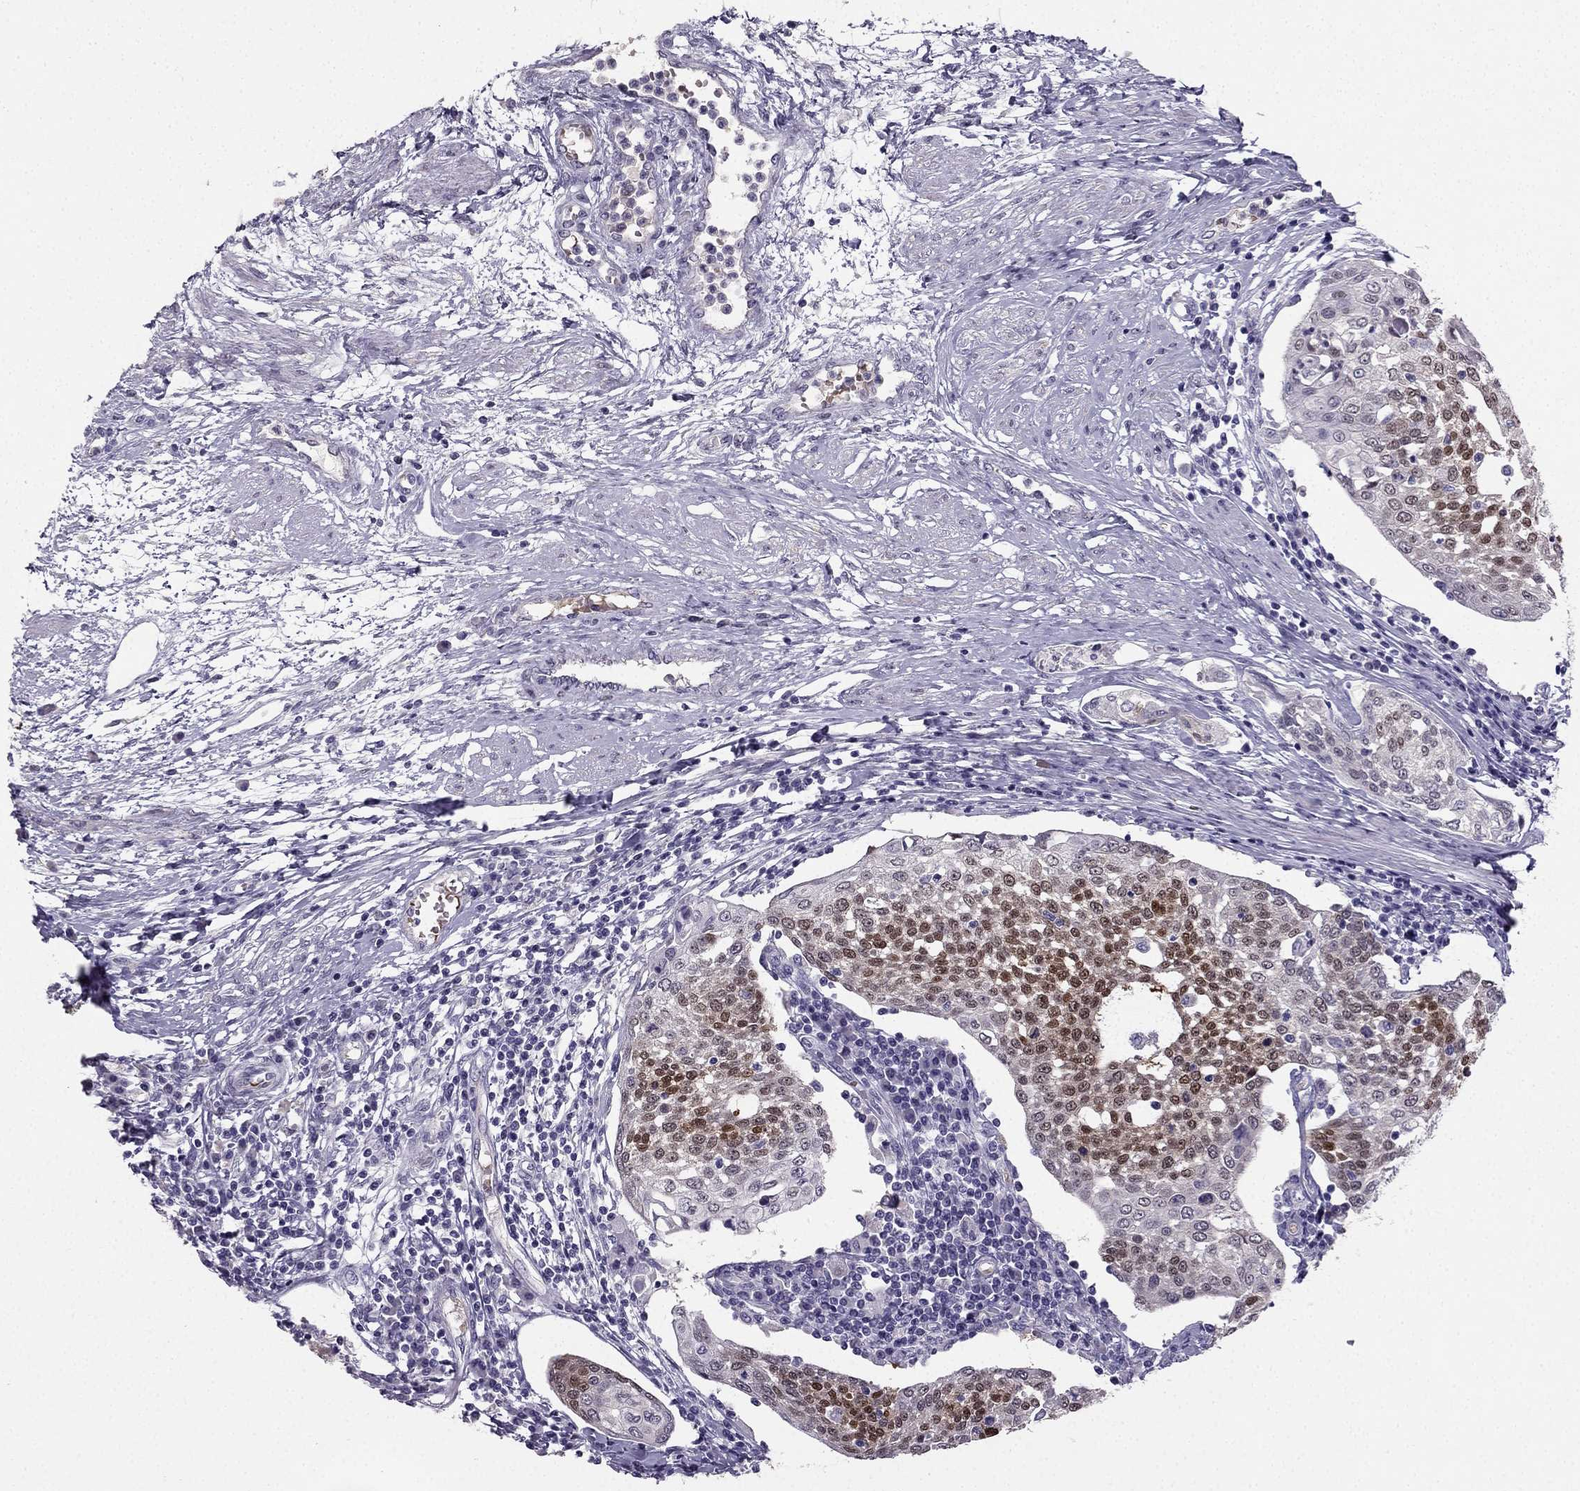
{"staining": {"intensity": "moderate", "quantity": "25%-75%", "location": "nuclear"}, "tissue": "cervical cancer", "cell_type": "Tumor cells", "image_type": "cancer", "snomed": [{"axis": "morphology", "description": "Squamous cell carcinoma, NOS"}, {"axis": "topography", "description": "Cervix"}], "caption": "About 25%-75% of tumor cells in human cervical cancer (squamous cell carcinoma) reveal moderate nuclear protein staining as visualized by brown immunohistochemical staining.", "gene": "RSPH14", "patient": {"sex": "female", "age": 34}}